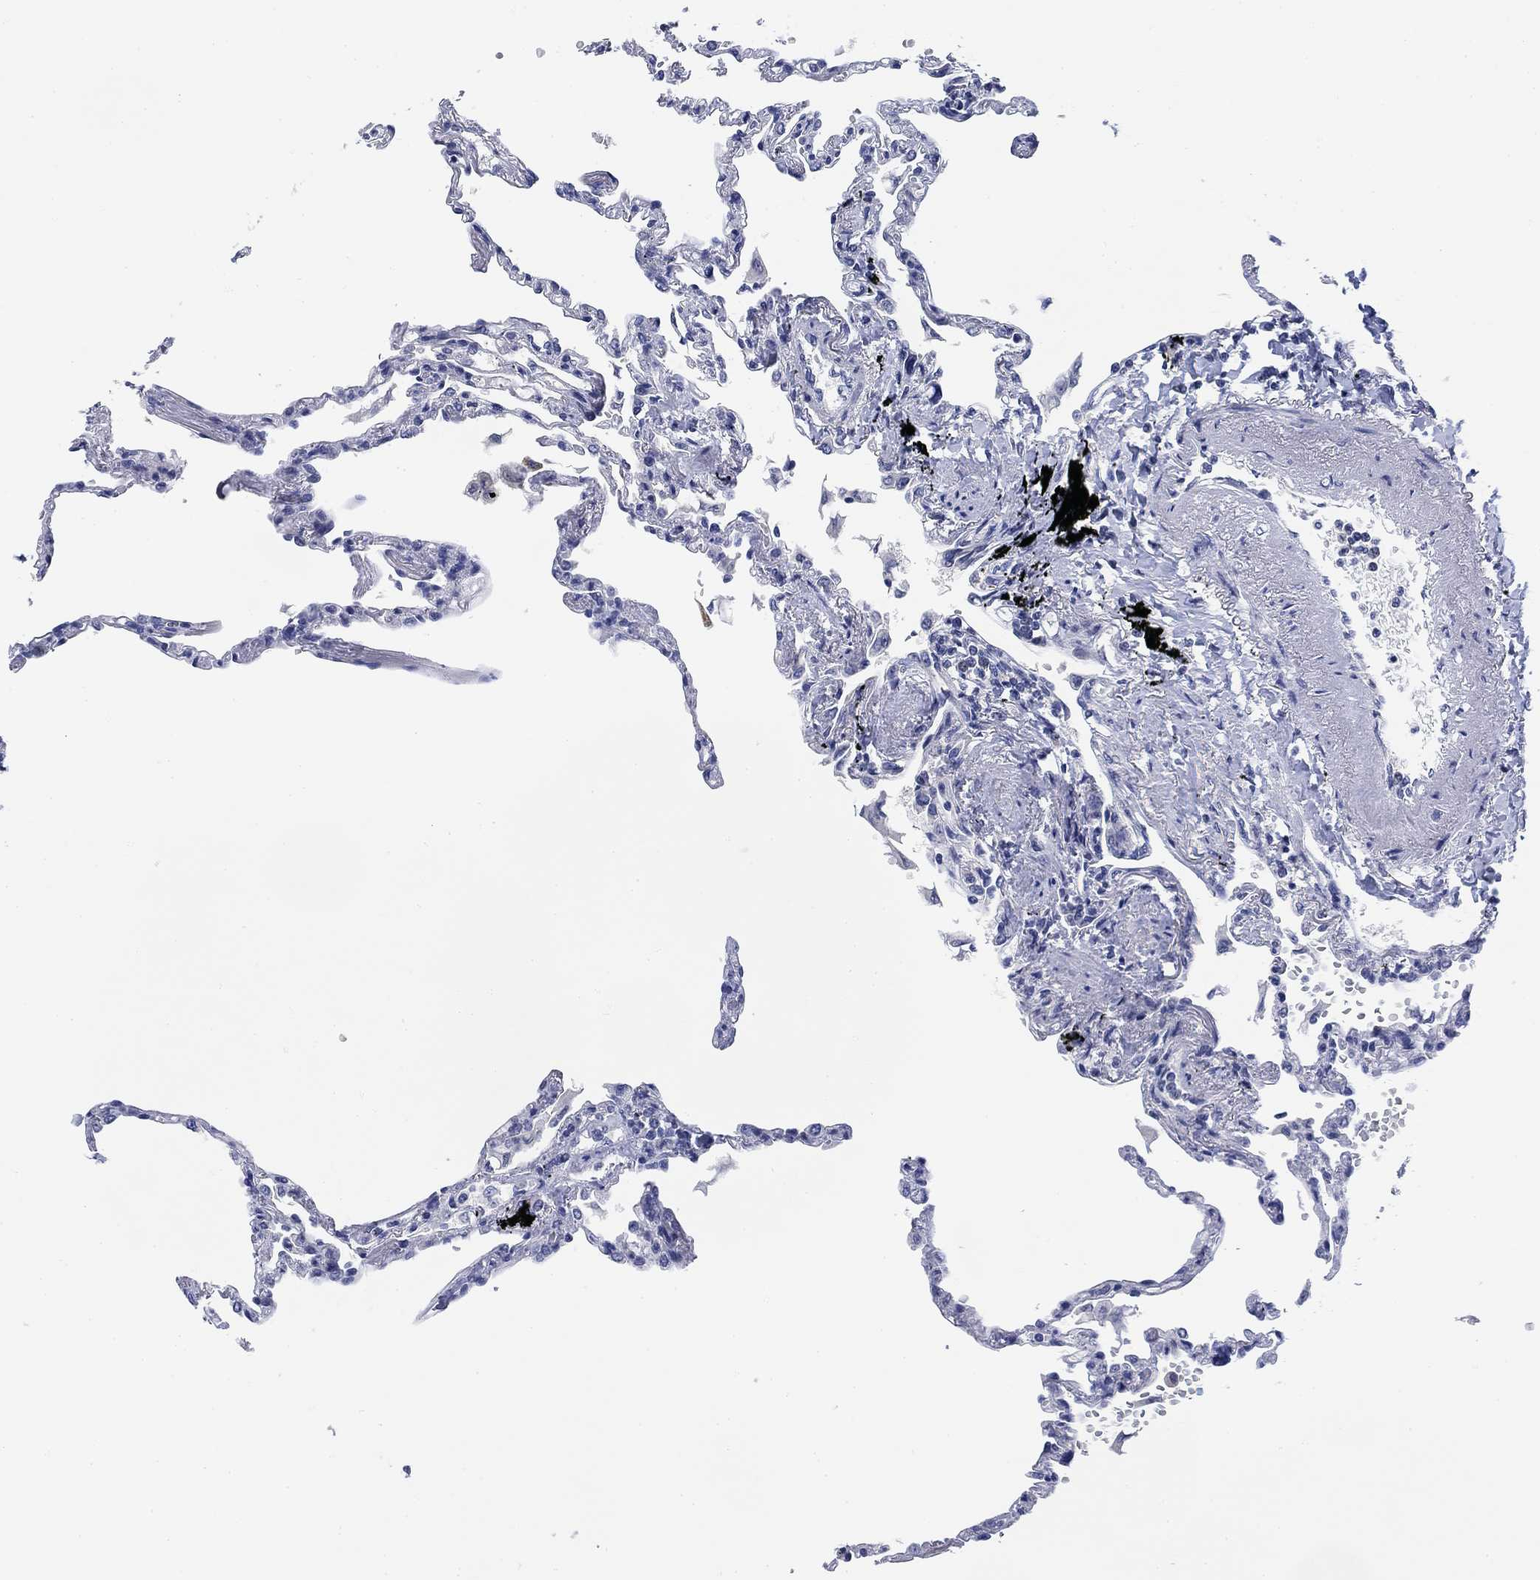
{"staining": {"intensity": "negative", "quantity": "none", "location": "none"}, "tissue": "lung", "cell_type": "Alveolar cells", "image_type": "normal", "snomed": [{"axis": "morphology", "description": "Normal tissue, NOS"}, {"axis": "topography", "description": "Lung"}], "caption": "Immunohistochemistry histopathology image of benign human lung stained for a protein (brown), which reveals no staining in alveolar cells. (DAB (3,3'-diaminobenzidine) immunohistochemistry (IHC) with hematoxylin counter stain).", "gene": "DAZL", "patient": {"sex": "male", "age": 78}}